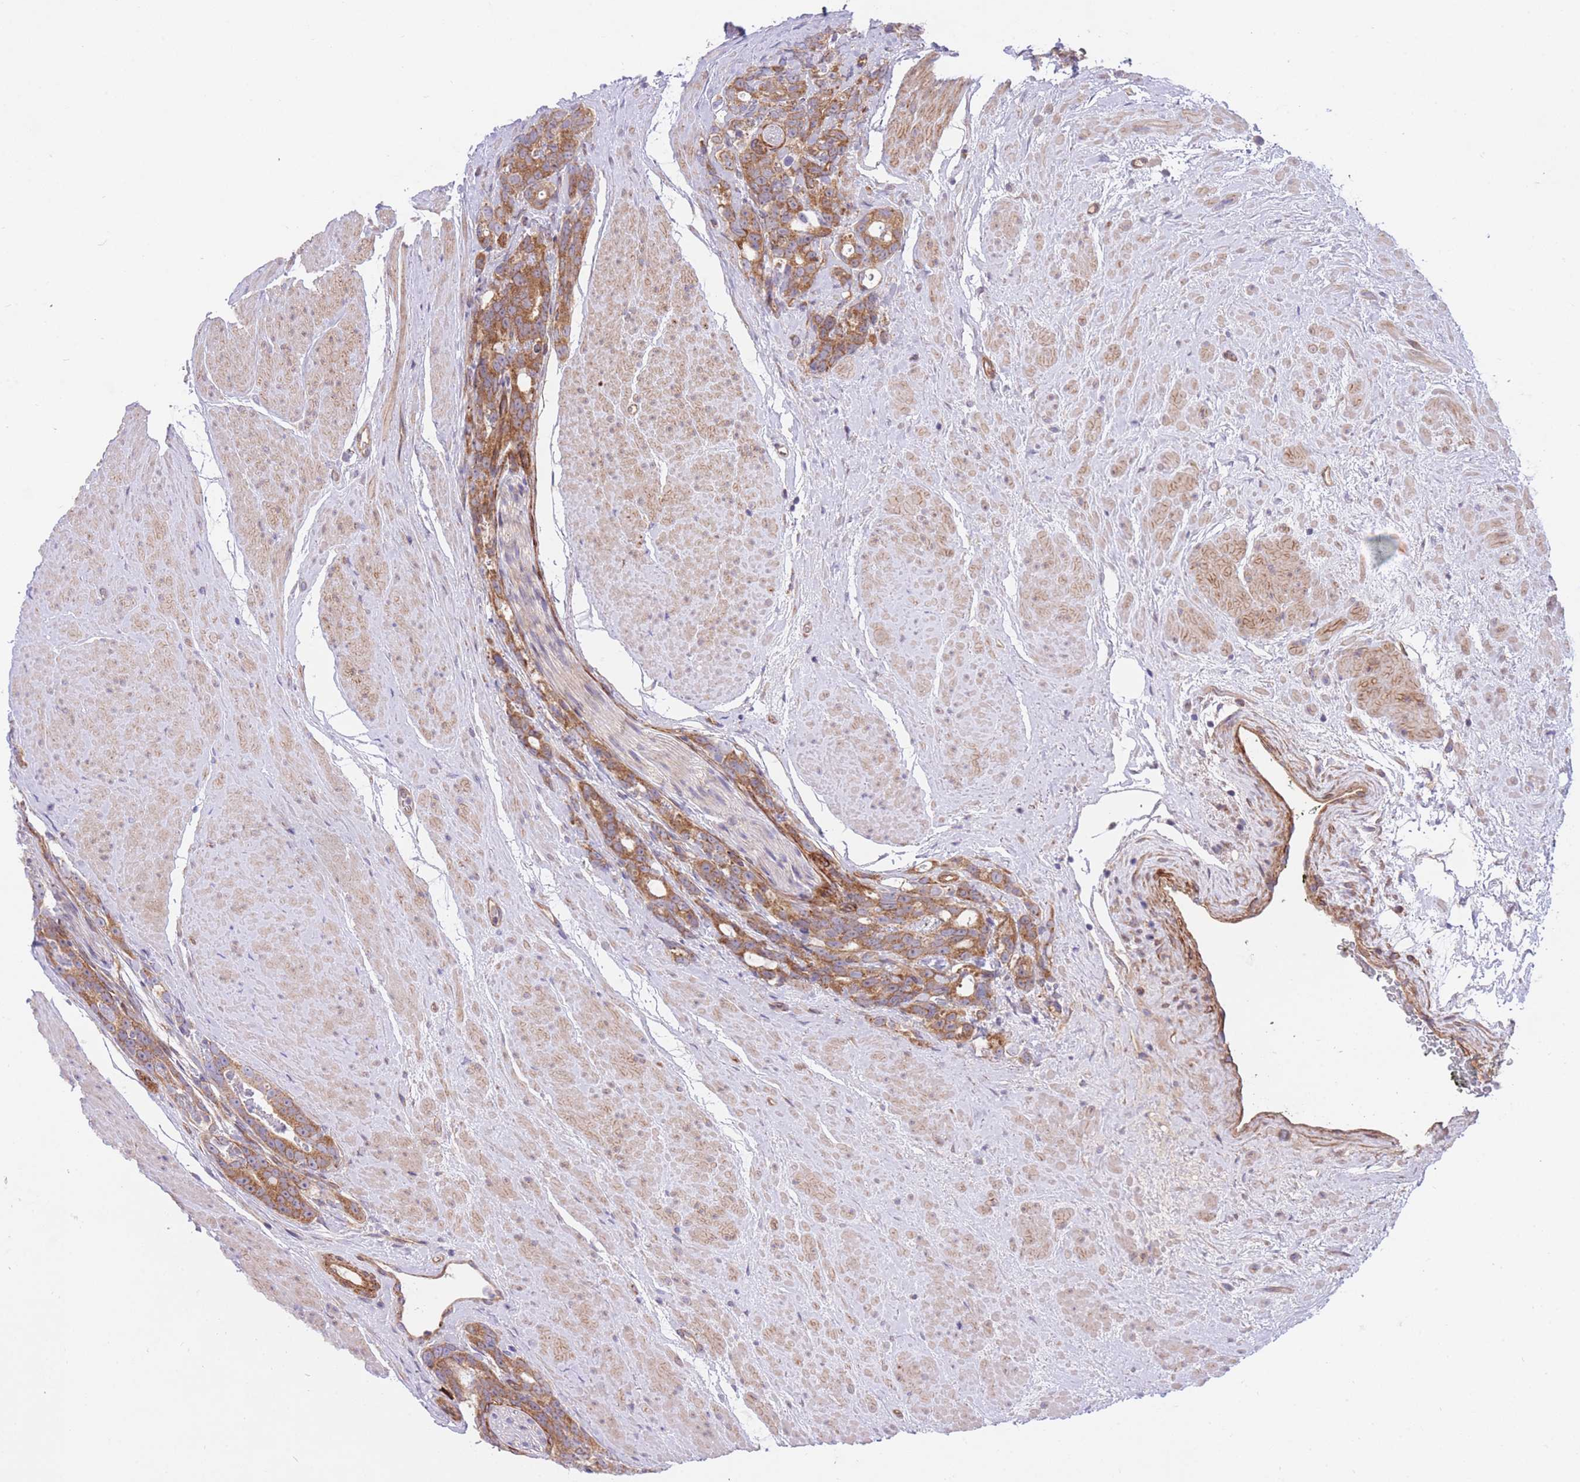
{"staining": {"intensity": "moderate", "quantity": ">75%", "location": "cytoplasmic/membranous"}, "tissue": "prostate cancer", "cell_type": "Tumor cells", "image_type": "cancer", "snomed": [{"axis": "morphology", "description": "Adenocarcinoma, High grade"}, {"axis": "topography", "description": "Prostate"}], "caption": "Moderate cytoplasmic/membranous positivity for a protein is seen in about >75% of tumor cells of prostate cancer (high-grade adenocarcinoma) using immunohistochemistry.", "gene": "CHAC1", "patient": {"sex": "male", "age": 74}}